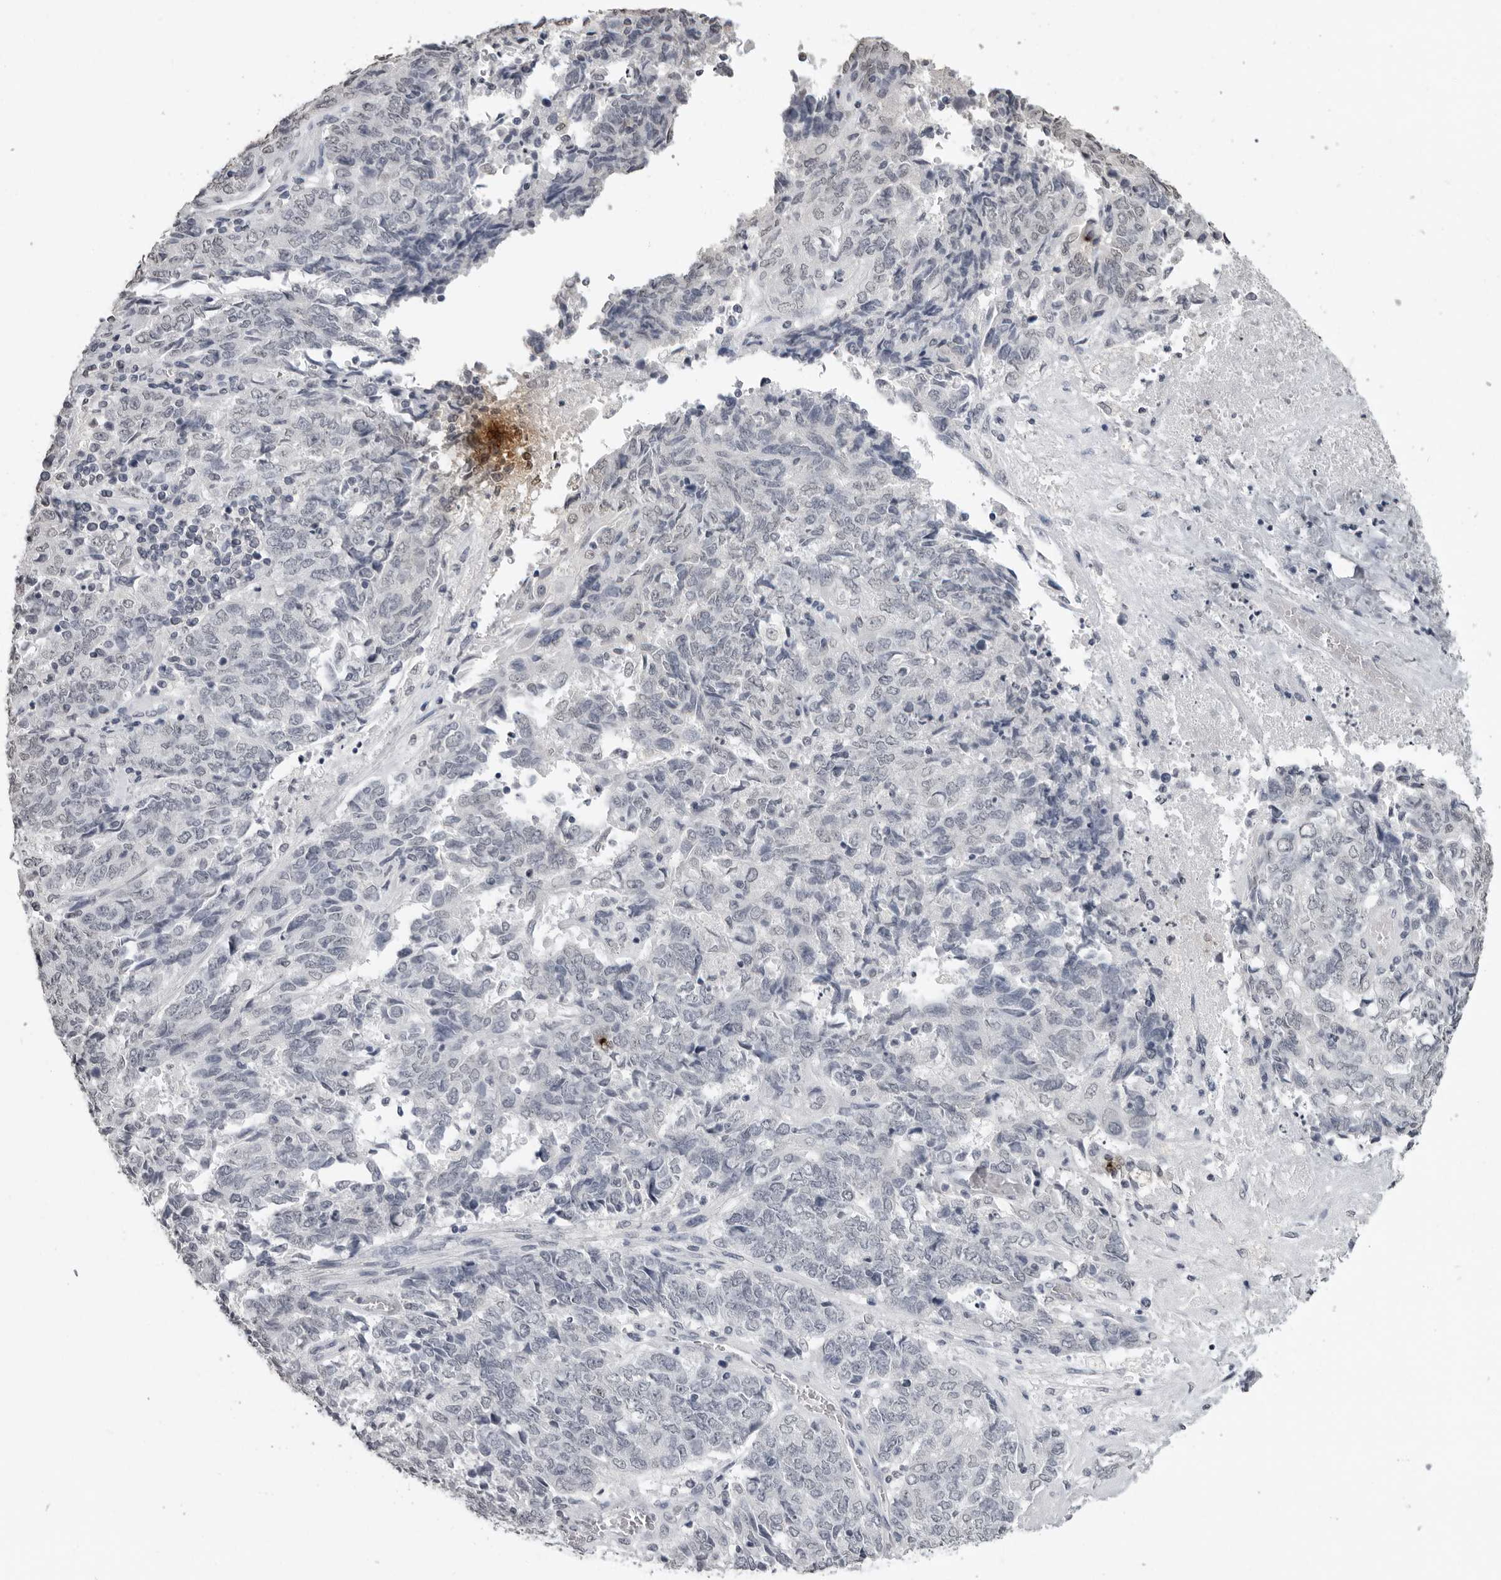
{"staining": {"intensity": "negative", "quantity": "none", "location": "none"}, "tissue": "endometrial cancer", "cell_type": "Tumor cells", "image_type": "cancer", "snomed": [{"axis": "morphology", "description": "Adenocarcinoma, NOS"}, {"axis": "topography", "description": "Endometrium"}], "caption": "Immunohistochemistry (IHC) photomicrograph of endometrial cancer (adenocarcinoma) stained for a protein (brown), which reveals no expression in tumor cells.", "gene": "HEPACAM", "patient": {"sex": "female", "age": 80}}